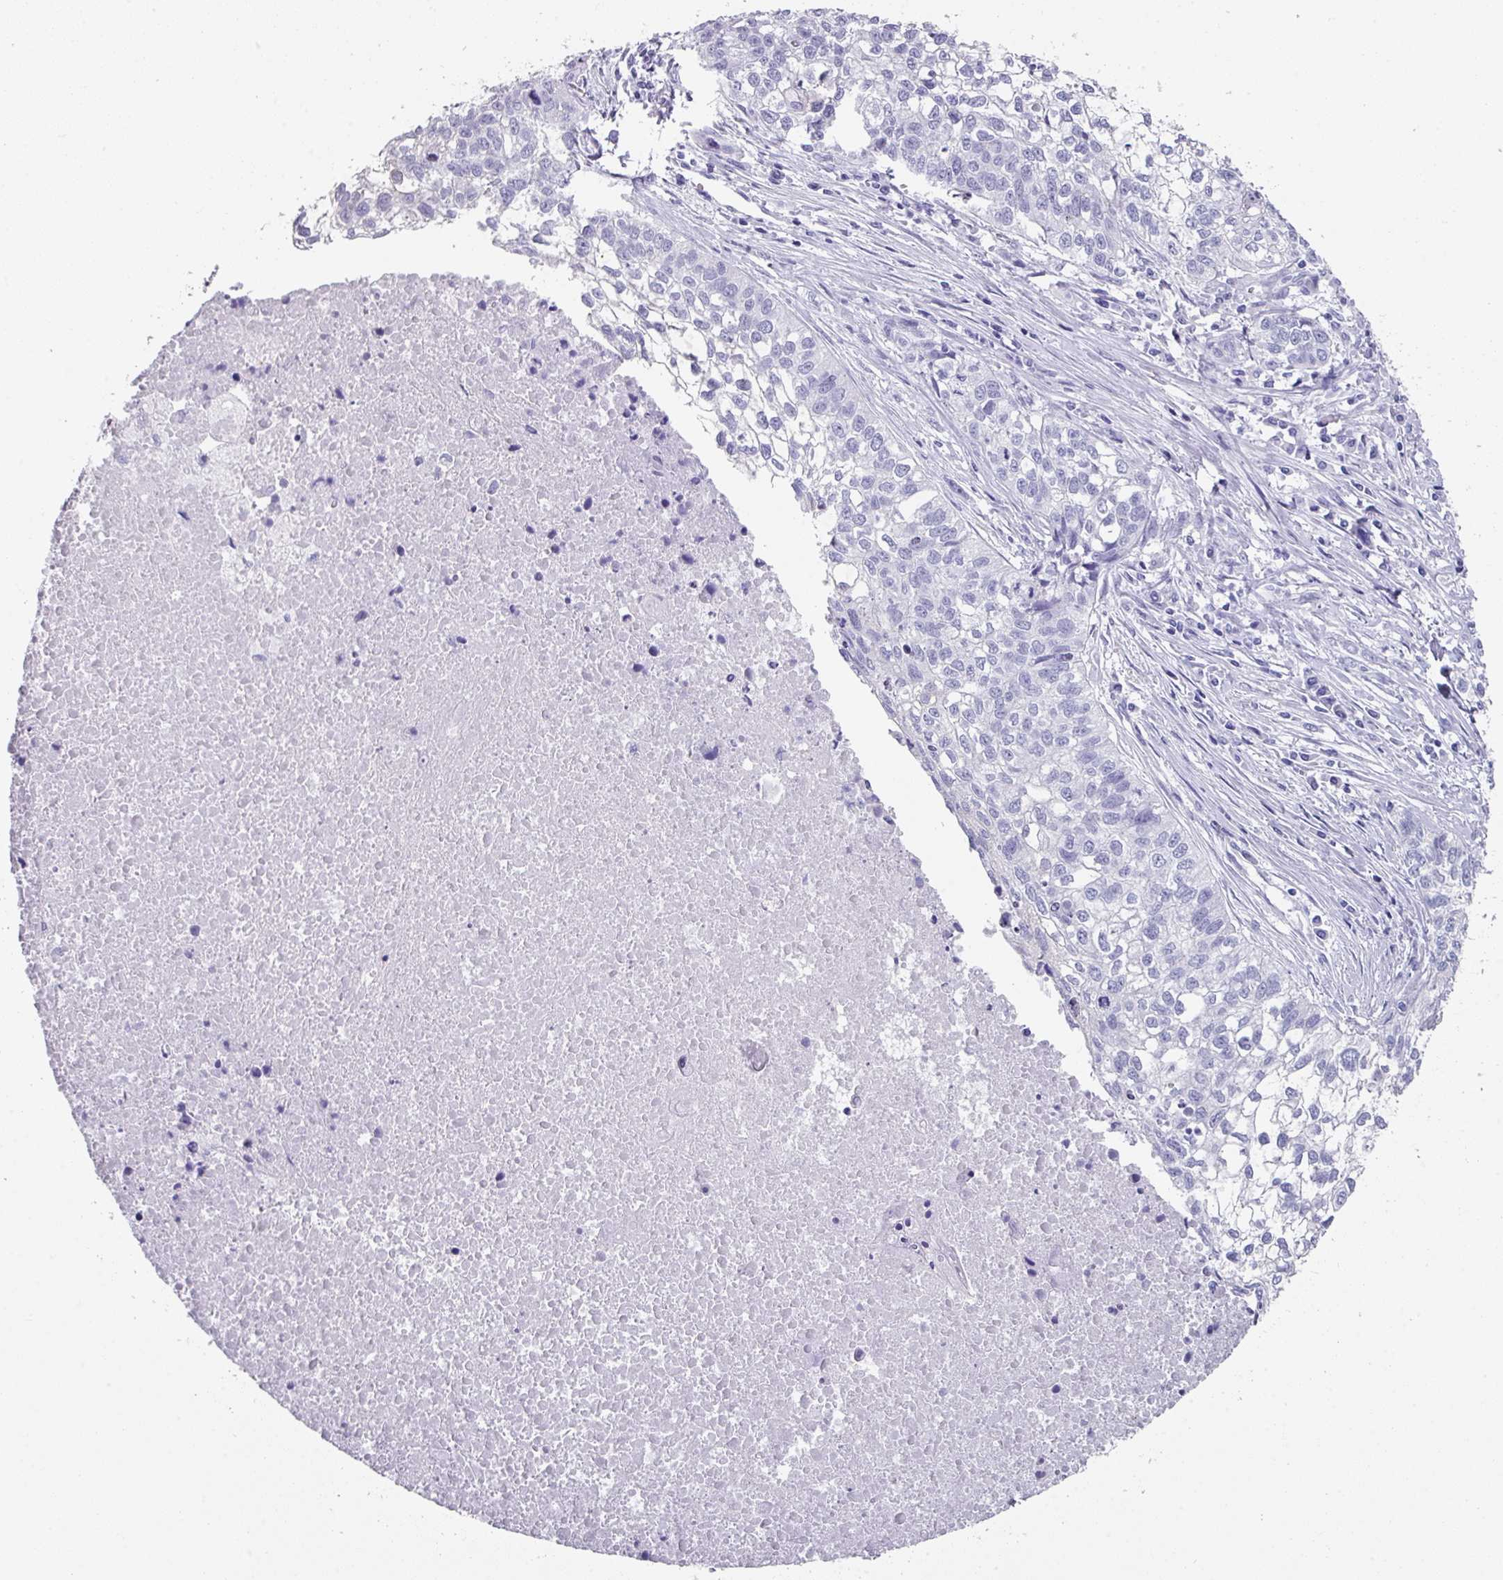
{"staining": {"intensity": "negative", "quantity": "none", "location": "none"}, "tissue": "lung cancer", "cell_type": "Tumor cells", "image_type": "cancer", "snomed": [{"axis": "morphology", "description": "Squamous cell carcinoma, NOS"}, {"axis": "topography", "description": "Lung"}], "caption": "Protein analysis of squamous cell carcinoma (lung) shows no significant staining in tumor cells.", "gene": "PEX10", "patient": {"sex": "male", "age": 74}}